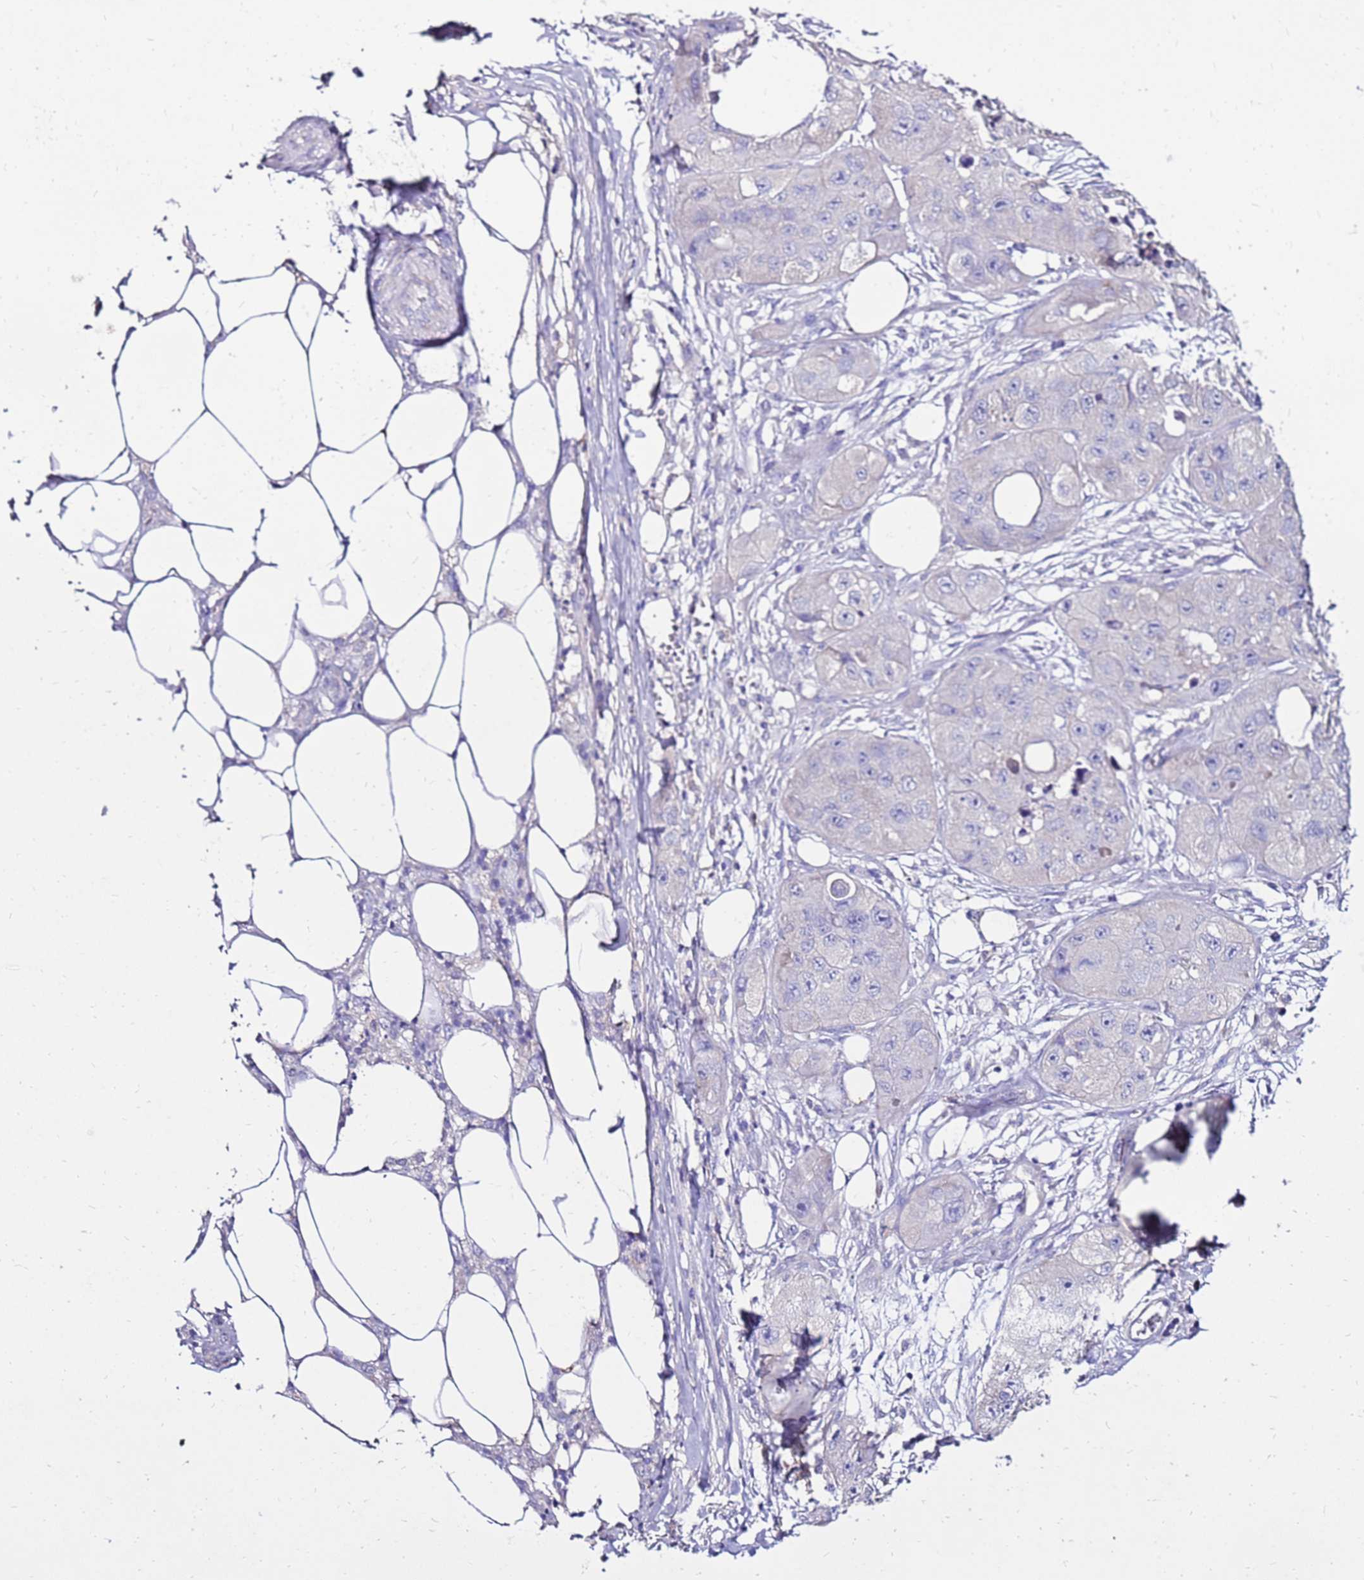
{"staining": {"intensity": "negative", "quantity": "none", "location": "none"}, "tissue": "skin cancer", "cell_type": "Tumor cells", "image_type": "cancer", "snomed": [{"axis": "morphology", "description": "Squamous cell carcinoma, NOS"}, {"axis": "topography", "description": "Skin"}, {"axis": "topography", "description": "Subcutis"}], "caption": "This is a photomicrograph of IHC staining of squamous cell carcinoma (skin), which shows no staining in tumor cells.", "gene": "TMEM106C", "patient": {"sex": "male", "age": 73}}